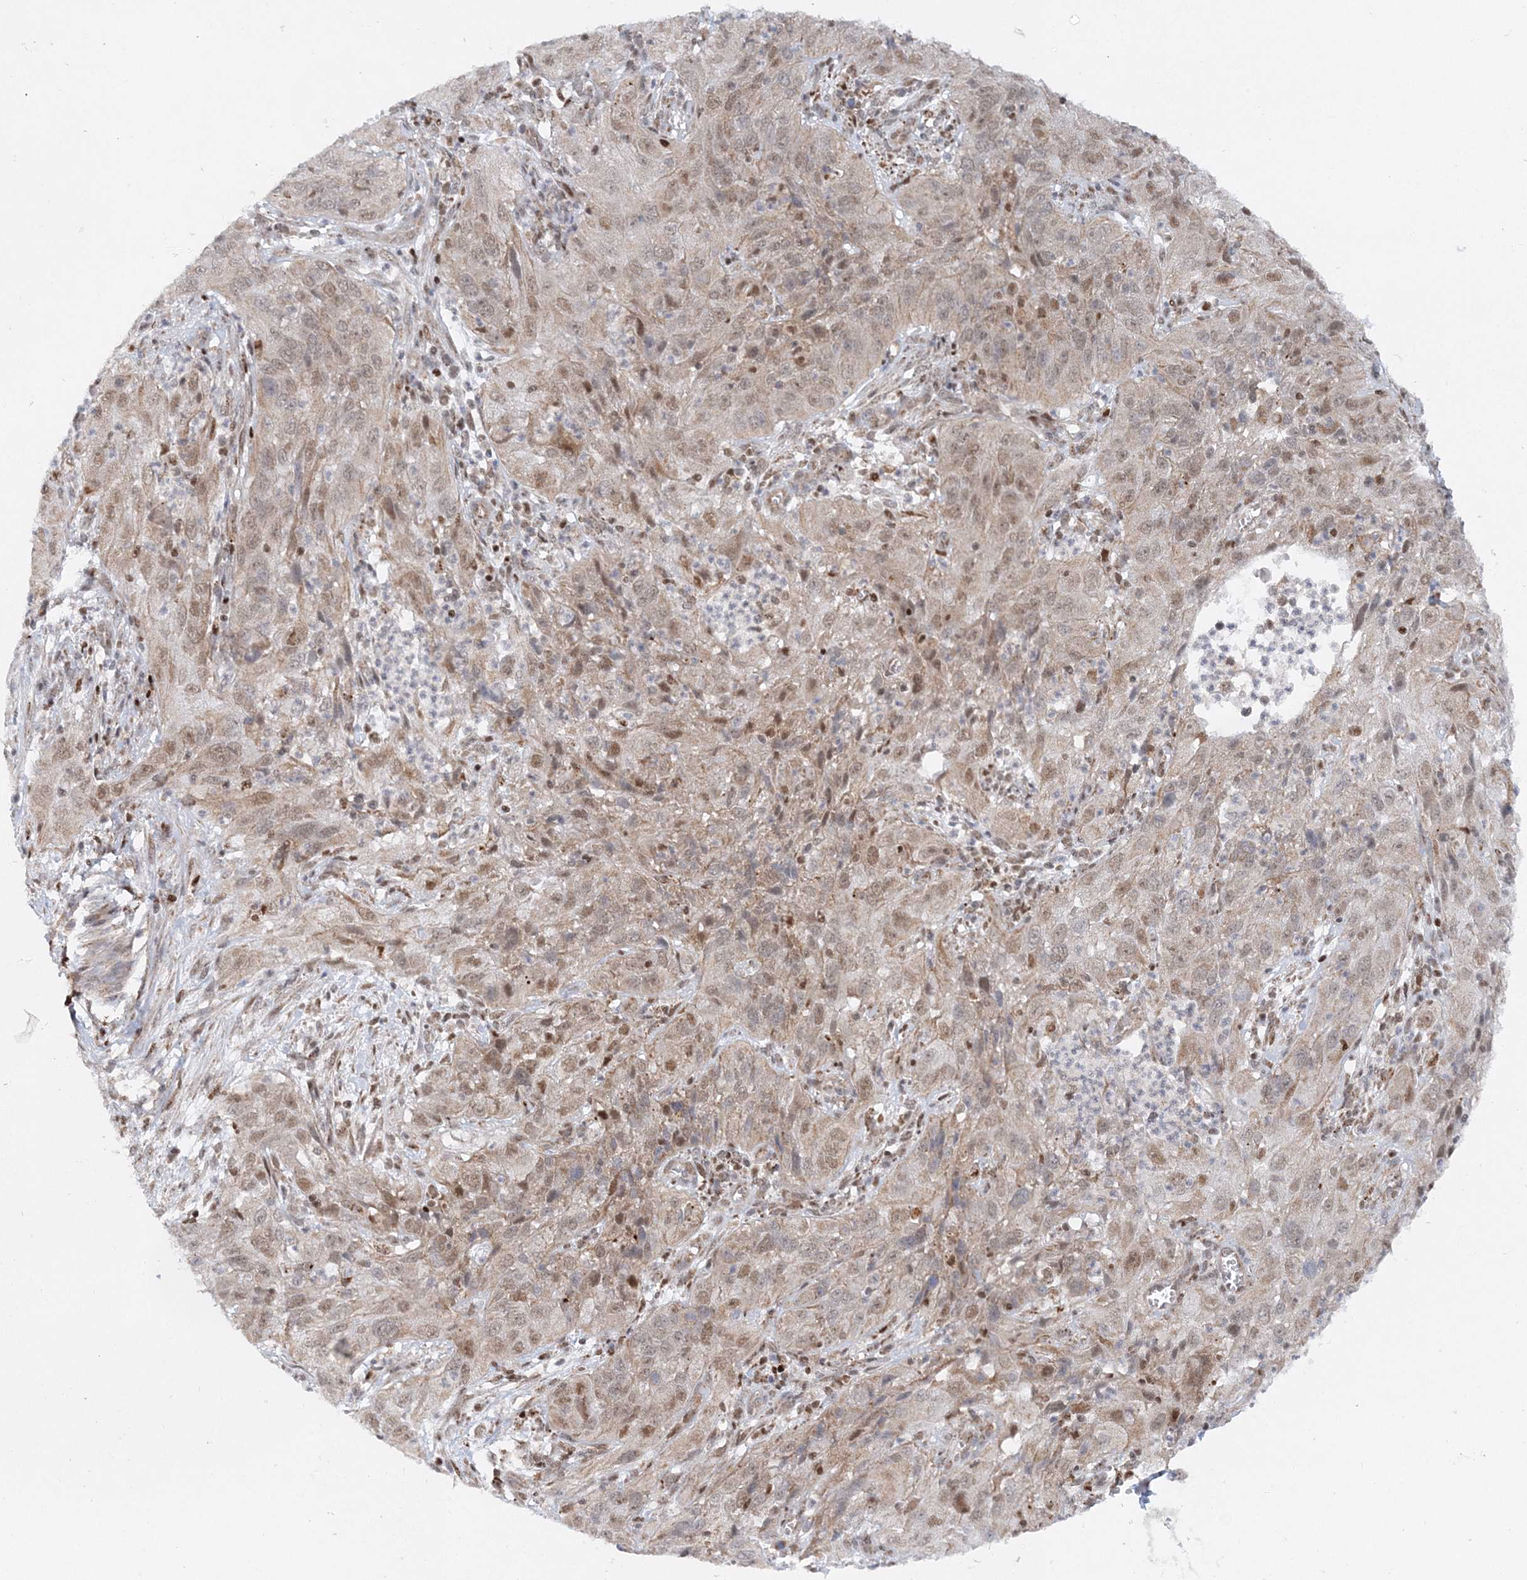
{"staining": {"intensity": "weak", "quantity": ">75%", "location": "cytoplasmic/membranous,nuclear"}, "tissue": "cervical cancer", "cell_type": "Tumor cells", "image_type": "cancer", "snomed": [{"axis": "morphology", "description": "Squamous cell carcinoma, NOS"}, {"axis": "topography", "description": "Cervix"}], "caption": "A photomicrograph of human squamous cell carcinoma (cervical) stained for a protein displays weak cytoplasmic/membranous and nuclear brown staining in tumor cells.", "gene": "RAB11FIP2", "patient": {"sex": "female", "age": 32}}